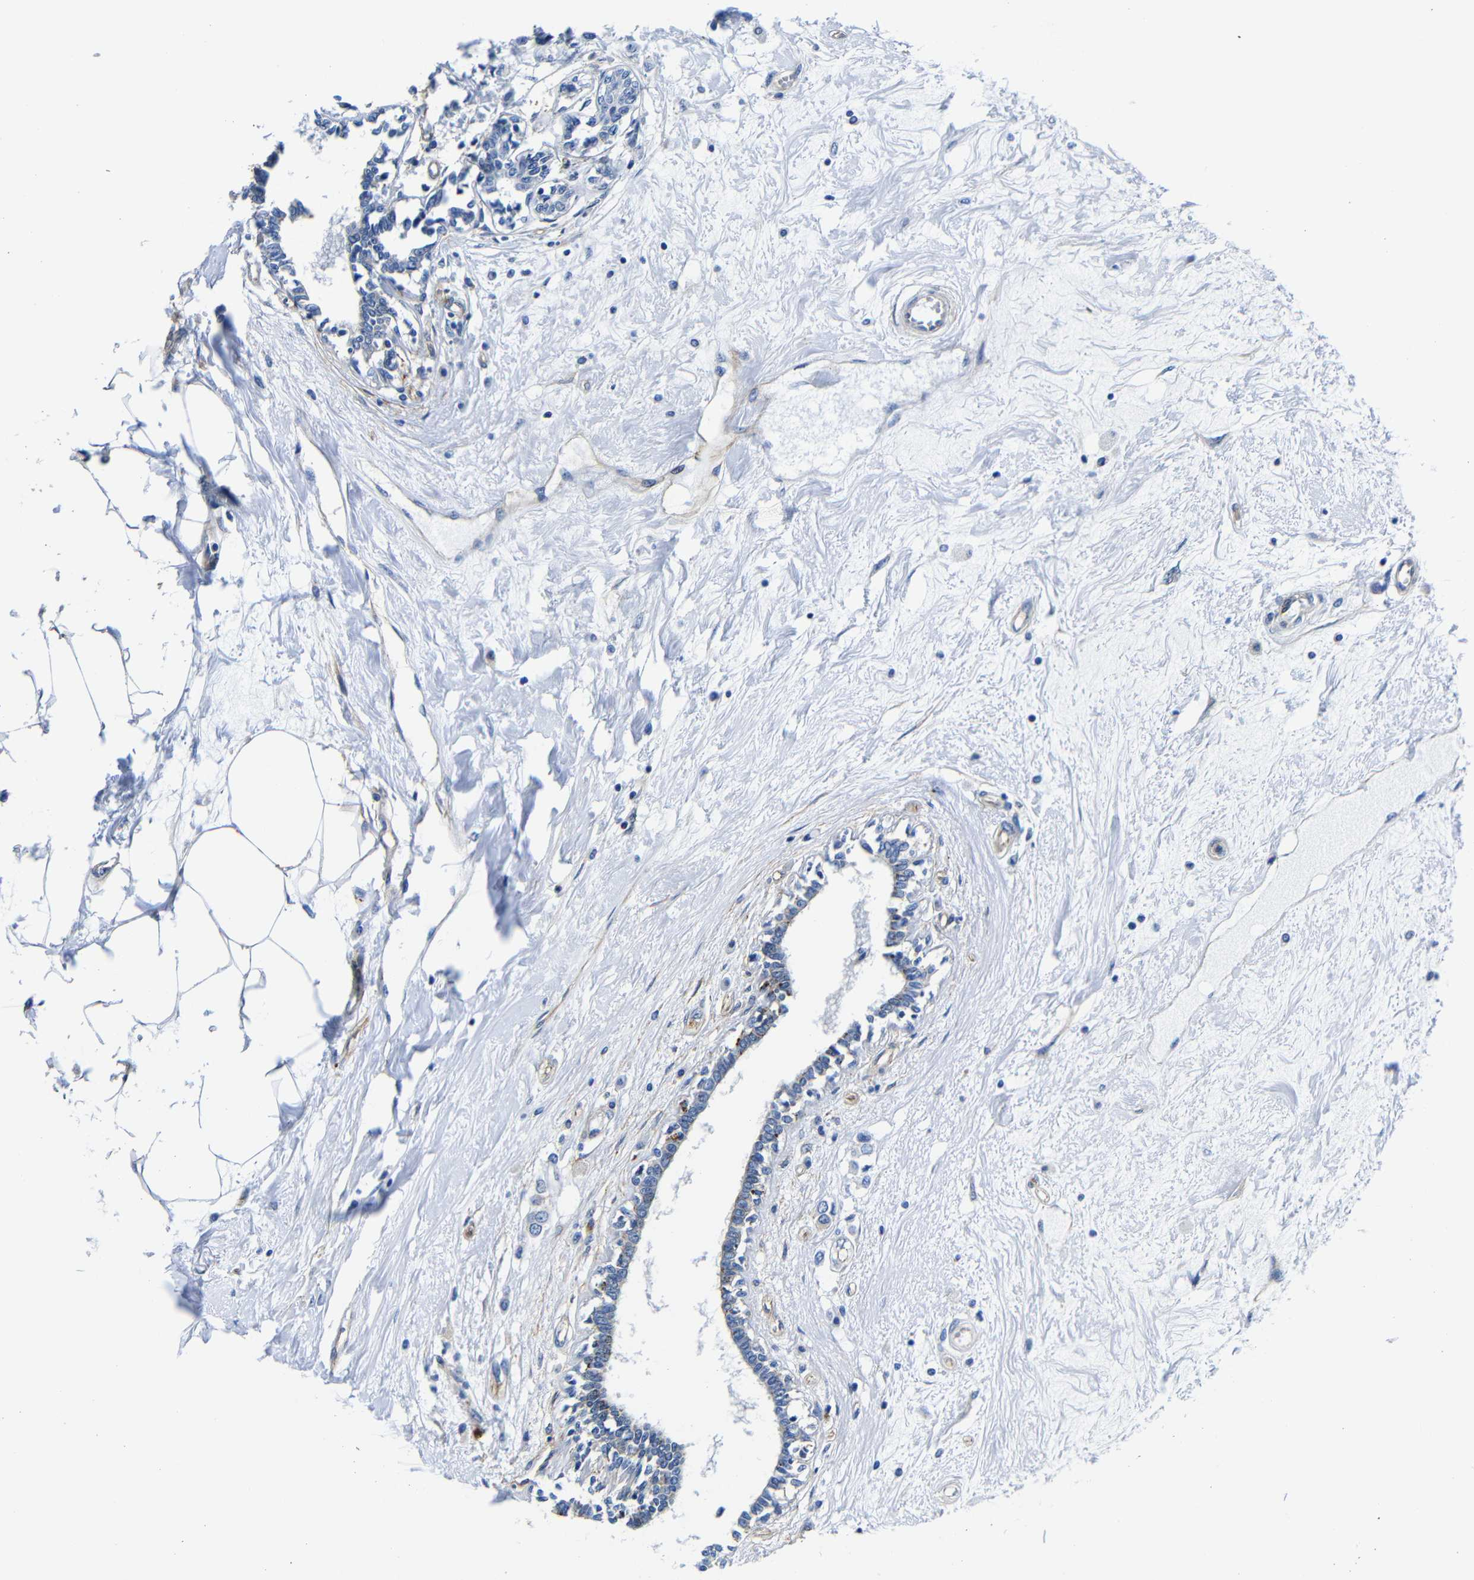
{"staining": {"intensity": "negative", "quantity": "none", "location": "none"}, "tissue": "breast cancer", "cell_type": "Tumor cells", "image_type": "cancer", "snomed": [{"axis": "morphology", "description": "Lobular carcinoma"}, {"axis": "topography", "description": "Breast"}], "caption": "The histopathology image reveals no significant positivity in tumor cells of breast cancer (lobular carcinoma).", "gene": "GIMAP2", "patient": {"sex": "female", "age": 51}}